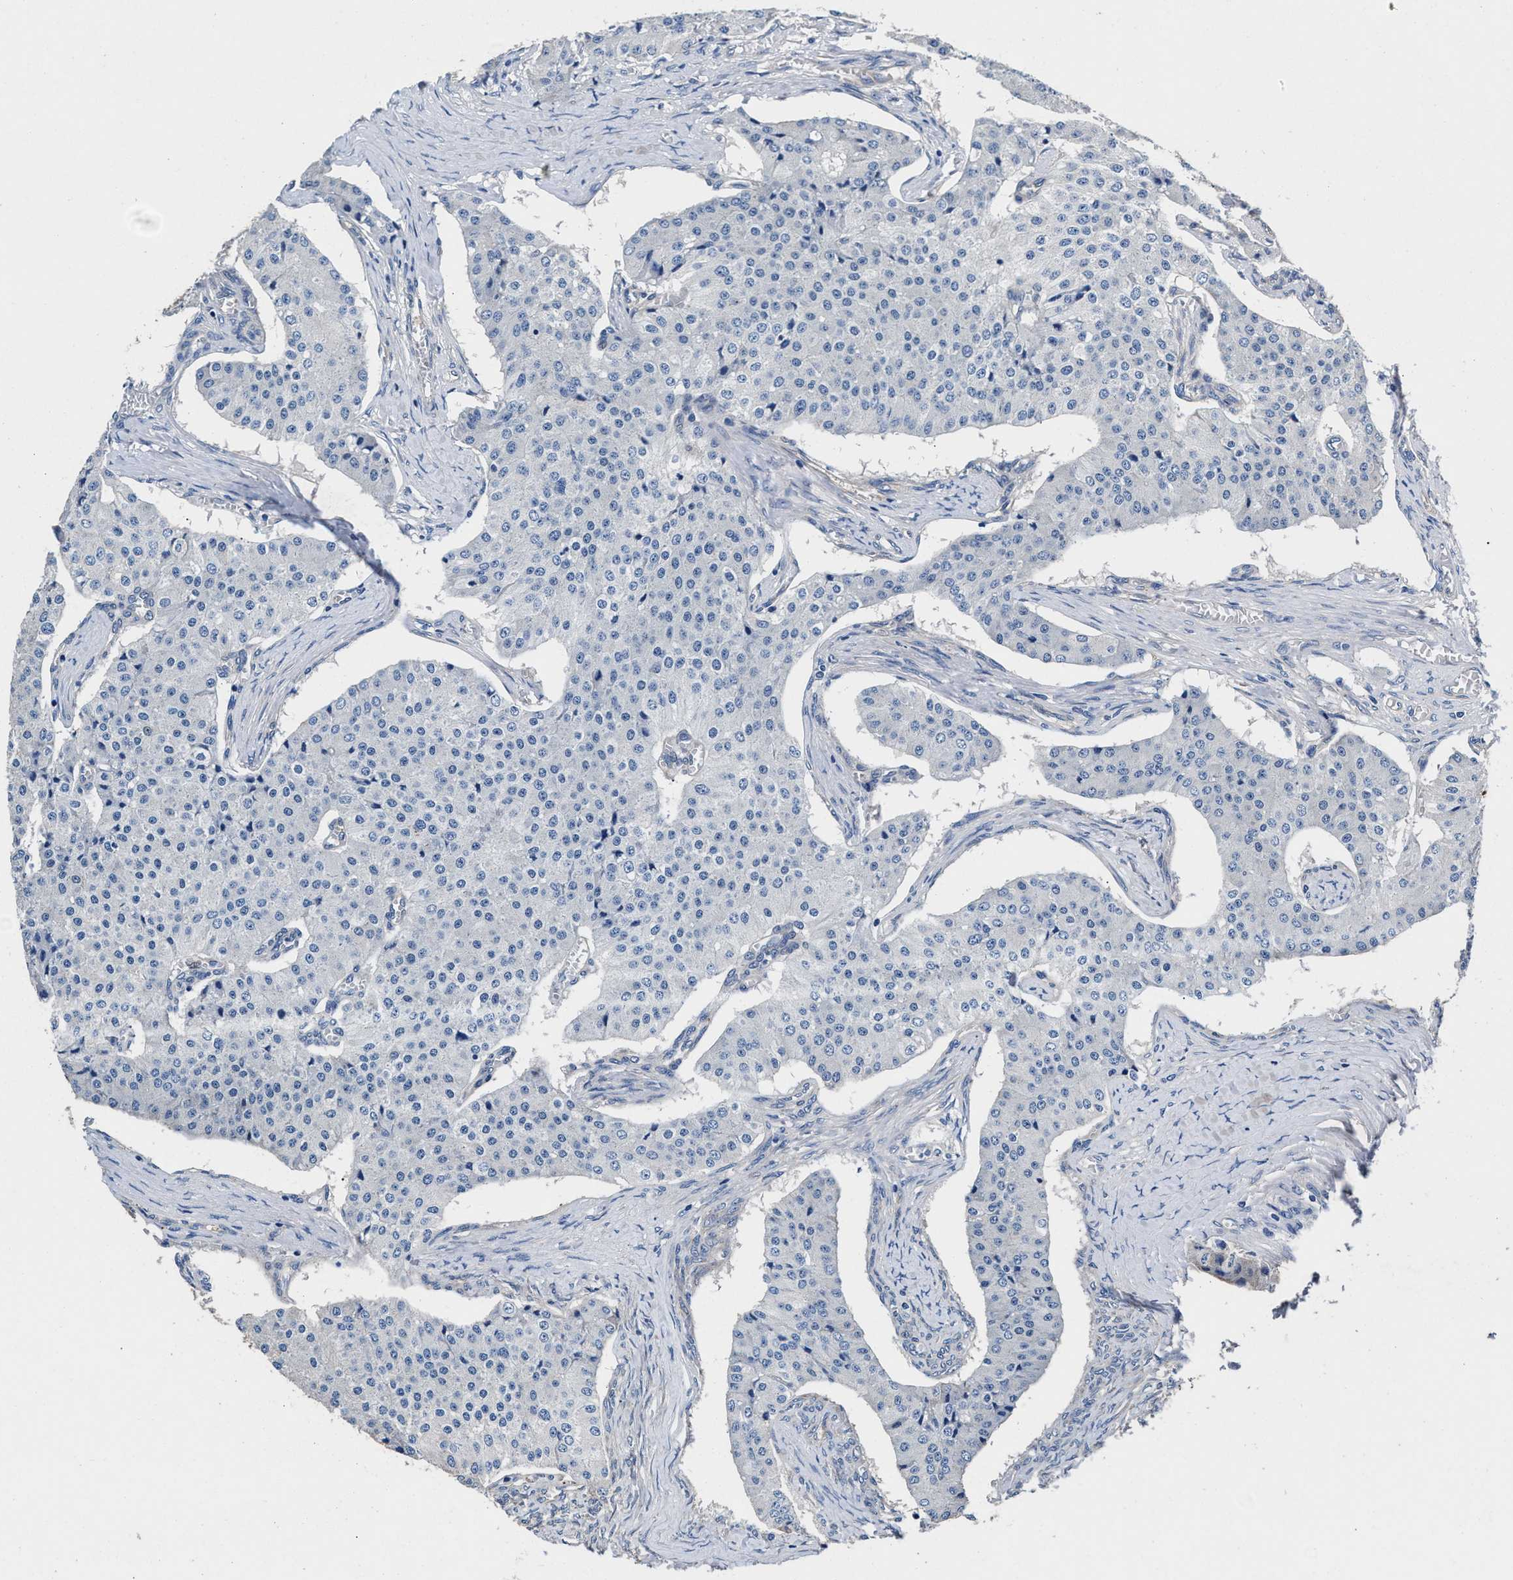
{"staining": {"intensity": "negative", "quantity": "none", "location": "none"}, "tissue": "carcinoid", "cell_type": "Tumor cells", "image_type": "cancer", "snomed": [{"axis": "morphology", "description": "Carcinoid, malignant, NOS"}, {"axis": "topography", "description": "Colon"}], "caption": "An image of human carcinoid is negative for staining in tumor cells. (DAB (3,3'-diaminobenzidine) immunohistochemistry, high magnification).", "gene": "SH3GL1", "patient": {"sex": "female", "age": 52}}